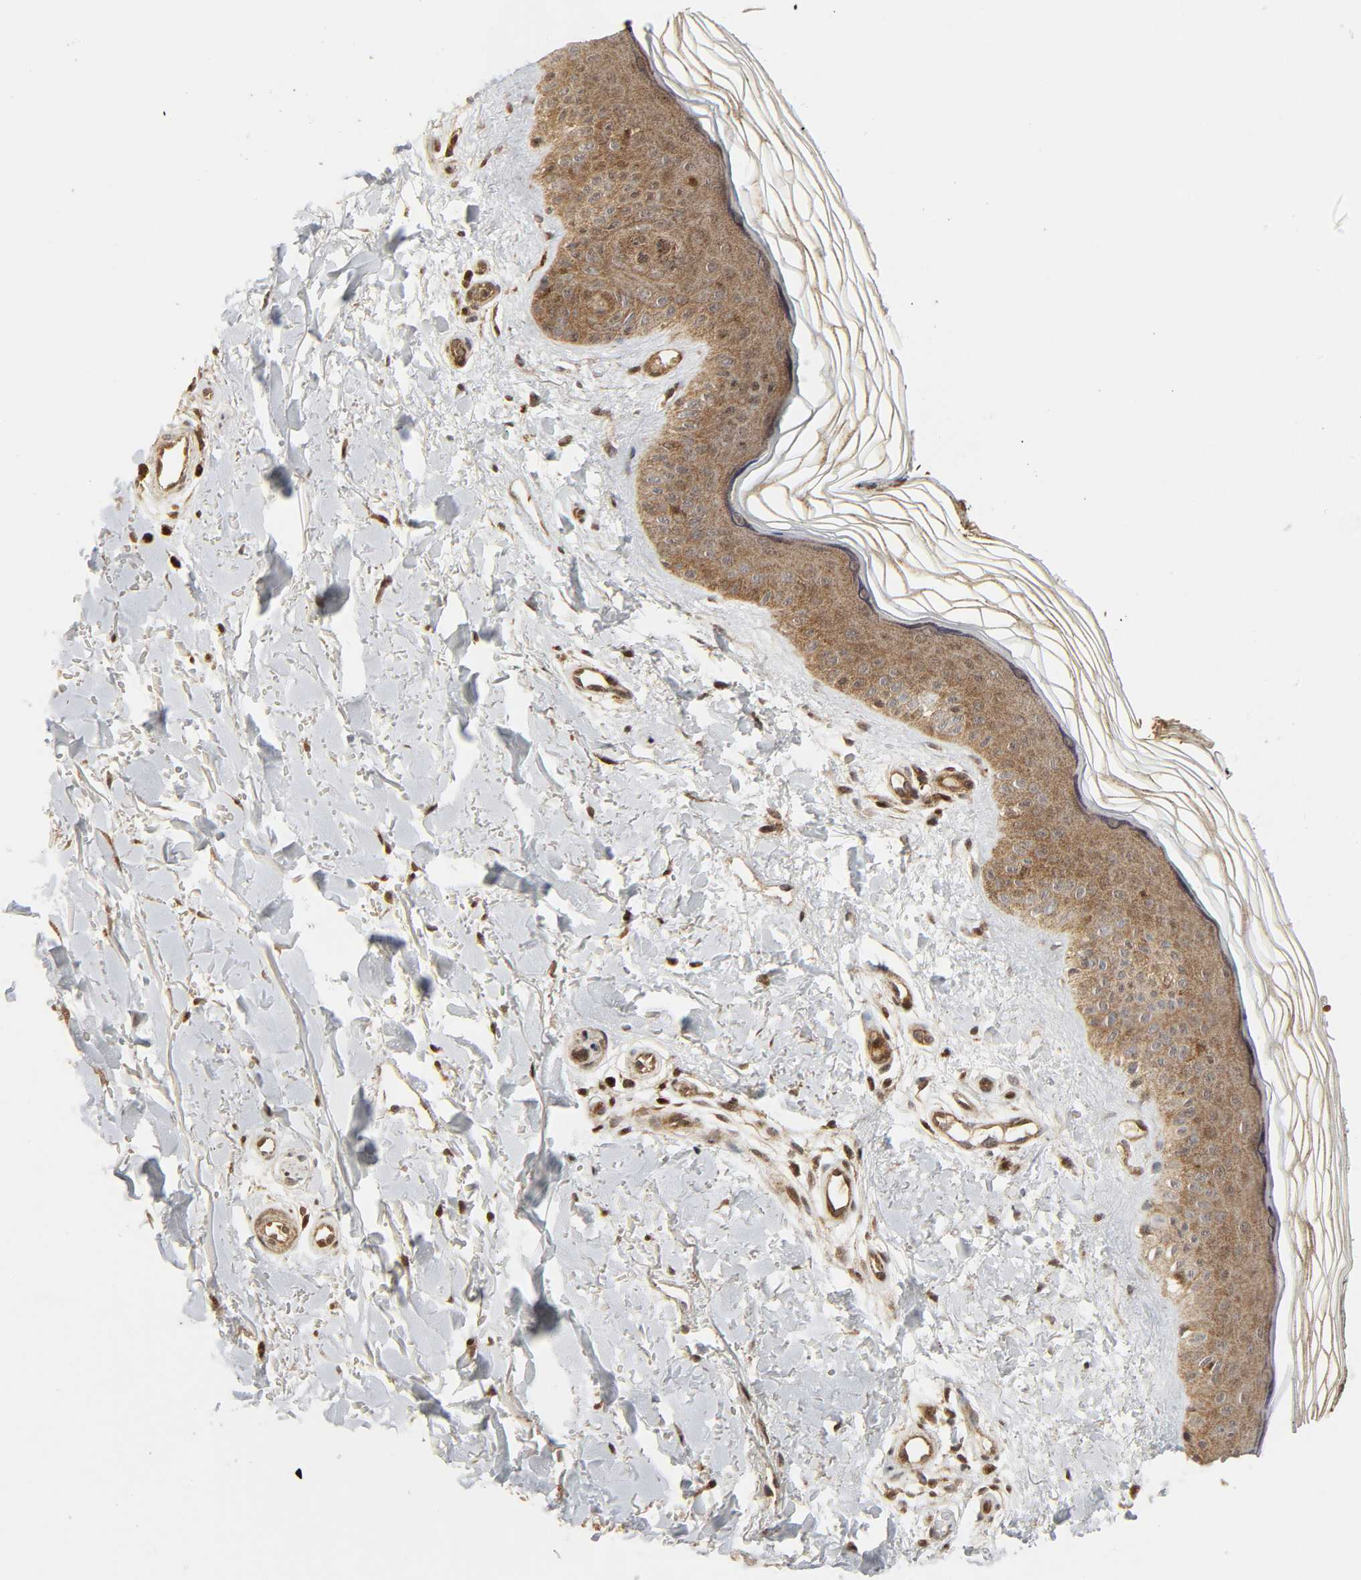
{"staining": {"intensity": "strong", "quantity": ">75%", "location": "cytoplasmic/membranous,nuclear"}, "tissue": "skin", "cell_type": "Fibroblasts", "image_type": "normal", "snomed": [{"axis": "morphology", "description": "Normal tissue, NOS"}, {"axis": "topography", "description": "Skin"}], "caption": "This histopathology image shows immunohistochemistry staining of unremarkable skin, with high strong cytoplasmic/membranous,nuclear expression in approximately >75% of fibroblasts.", "gene": "CHUK", "patient": {"sex": "female", "age": 19}}